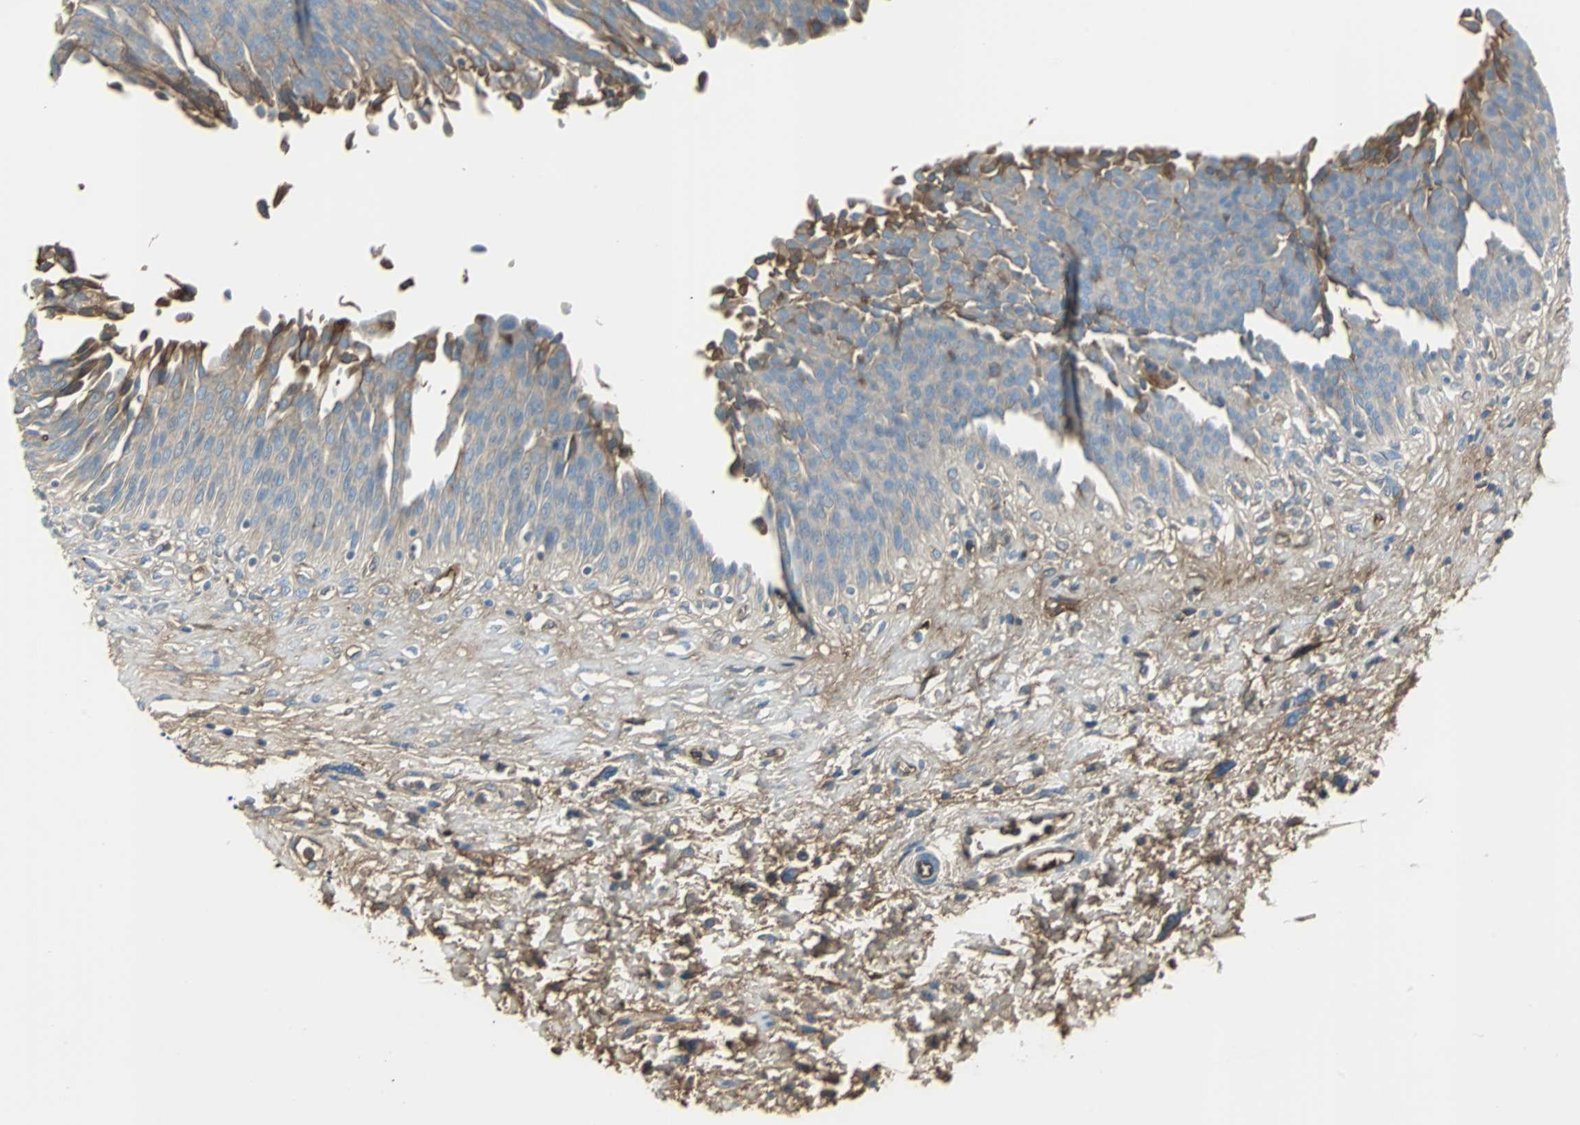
{"staining": {"intensity": "strong", "quantity": "25%-75%", "location": "cytoplasmic/membranous"}, "tissue": "urinary bladder", "cell_type": "Urothelial cells", "image_type": "normal", "snomed": [{"axis": "morphology", "description": "Normal tissue, NOS"}, {"axis": "morphology", "description": "Dysplasia, NOS"}, {"axis": "topography", "description": "Urinary bladder"}], "caption": "Immunohistochemistry photomicrograph of benign human urinary bladder stained for a protein (brown), which exhibits high levels of strong cytoplasmic/membranous positivity in approximately 25%-75% of urothelial cells.", "gene": "IGHA1", "patient": {"sex": "male", "age": 35}}